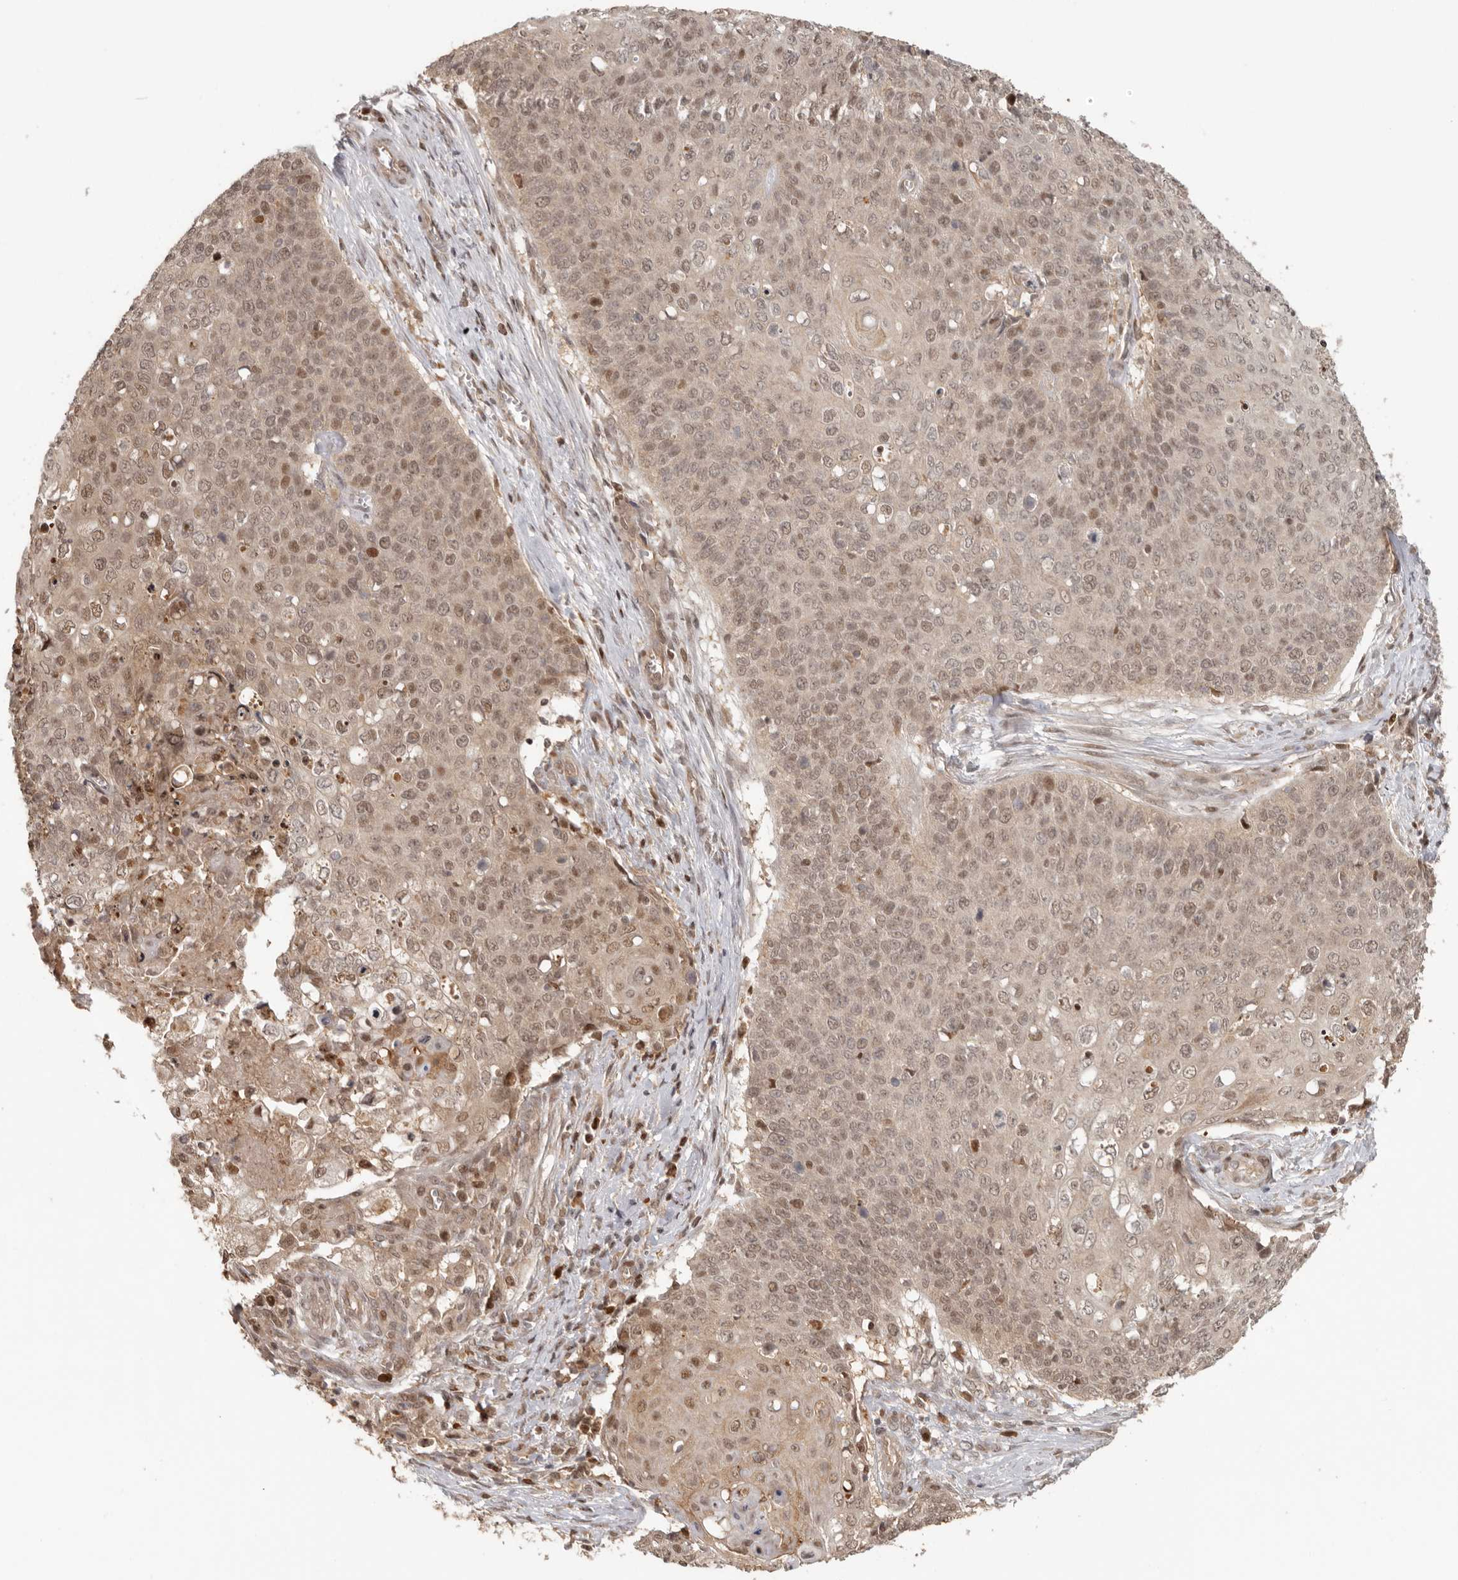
{"staining": {"intensity": "moderate", "quantity": "25%-75%", "location": "nuclear"}, "tissue": "cervical cancer", "cell_type": "Tumor cells", "image_type": "cancer", "snomed": [{"axis": "morphology", "description": "Squamous cell carcinoma, NOS"}, {"axis": "topography", "description": "Cervix"}], "caption": "Immunohistochemistry (IHC) image of human cervical cancer (squamous cell carcinoma) stained for a protein (brown), which shows medium levels of moderate nuclear positivity in approximately 25%-75% of tumor cells.", "gene": "PSMA5", "patient": {"sex": "female", "age": 39}}